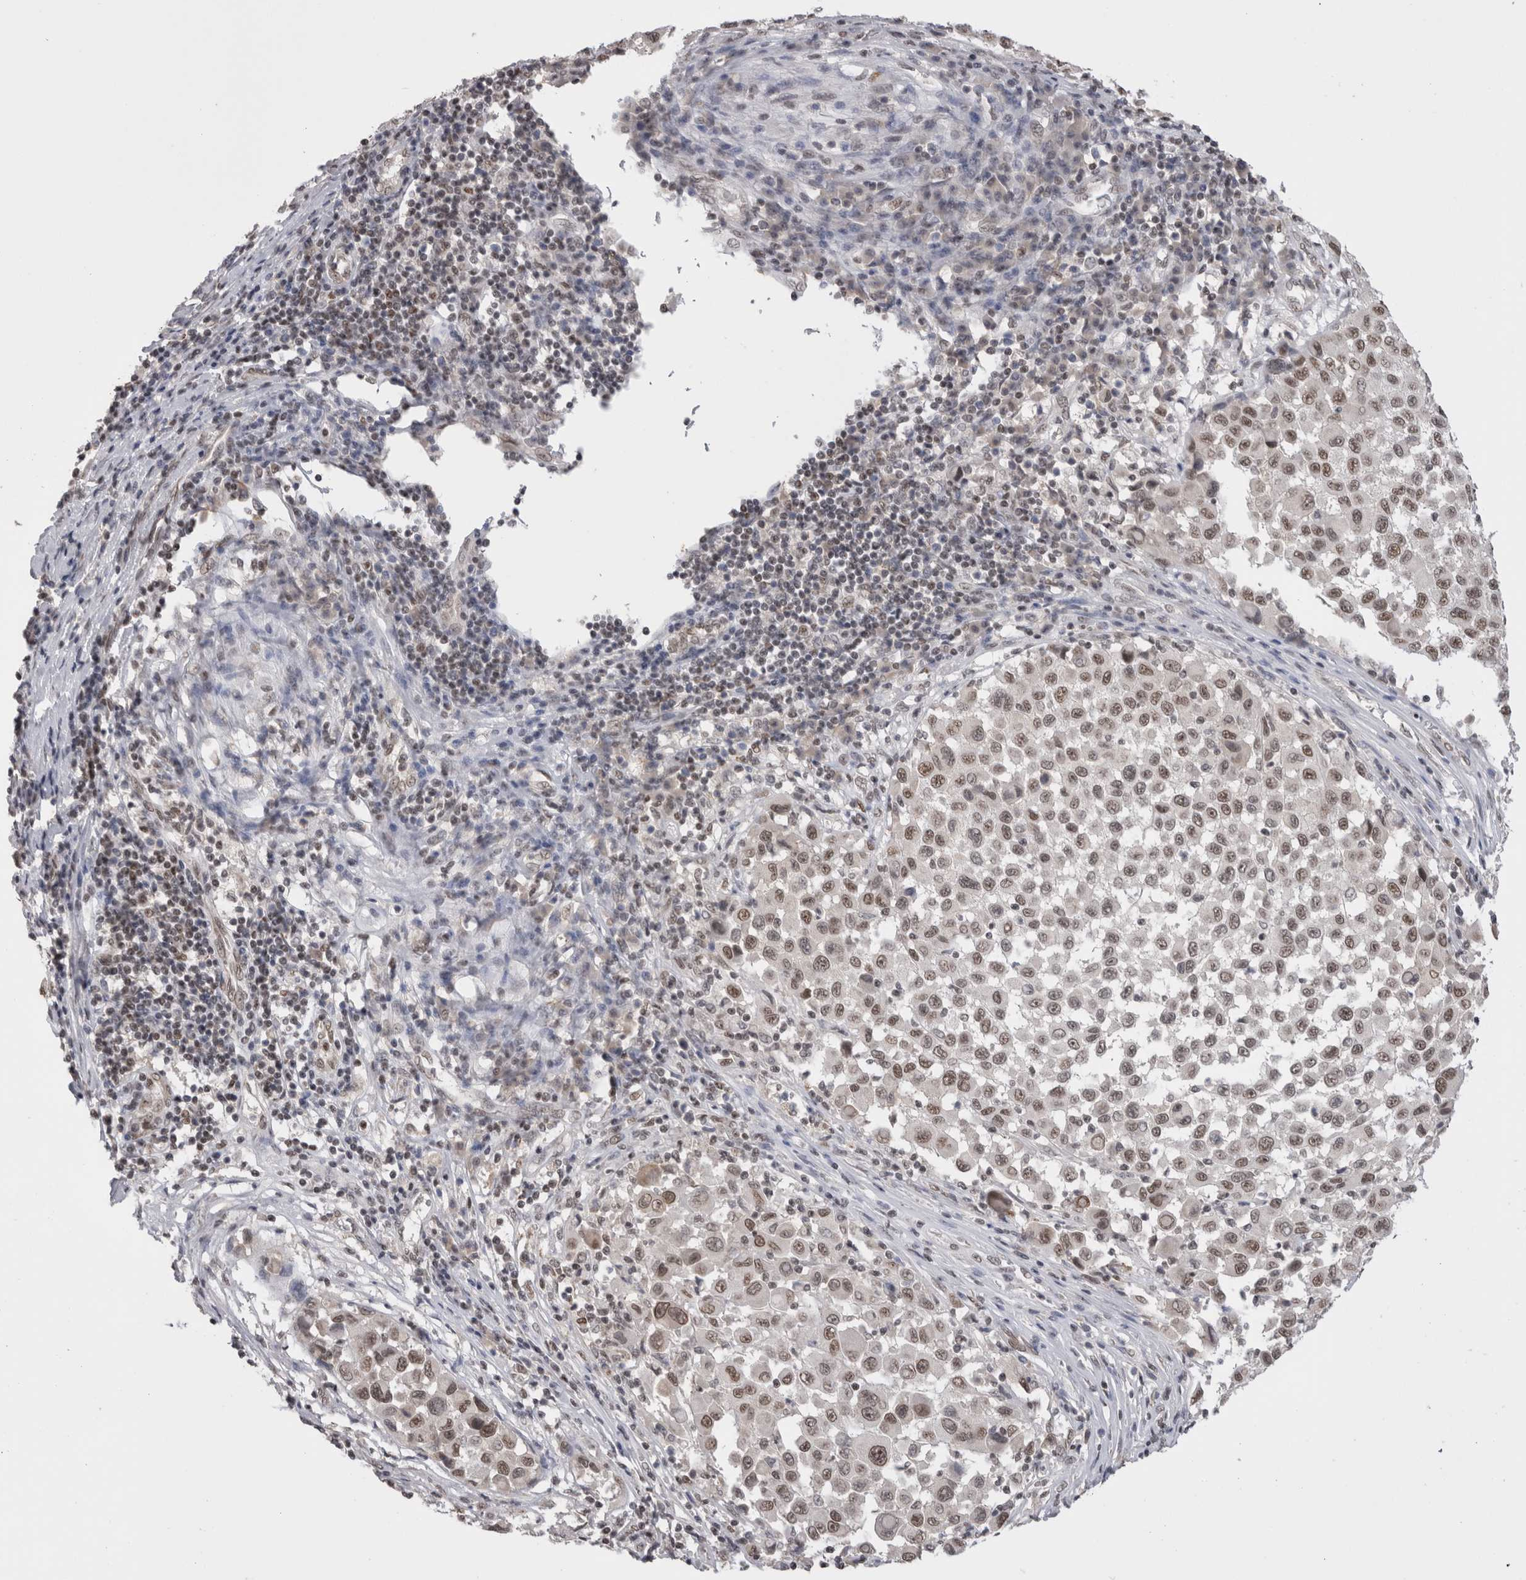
{"staining": {"intensity": "moderate", "quantity": ">75%", "location": "nuclear"}, "tissue": "melanoma", "cell_type": "Tumor cells", "image_type": "cancer", "snomed": [{"axis": "morphology", "description": "Malignant melanoma, Metastatic site"}, {"axis": "topography", "description": "Lymph node"}], "caption": "A photomicrograph of human melanoma stained for a protein demonstrates moderate nuclear brown staining in tumor cells. The protein of interest is shown in brown color, while the nuclei are stained blue.", "gene": "DAXX", "patient": {"sex": "male", "age": 61}}